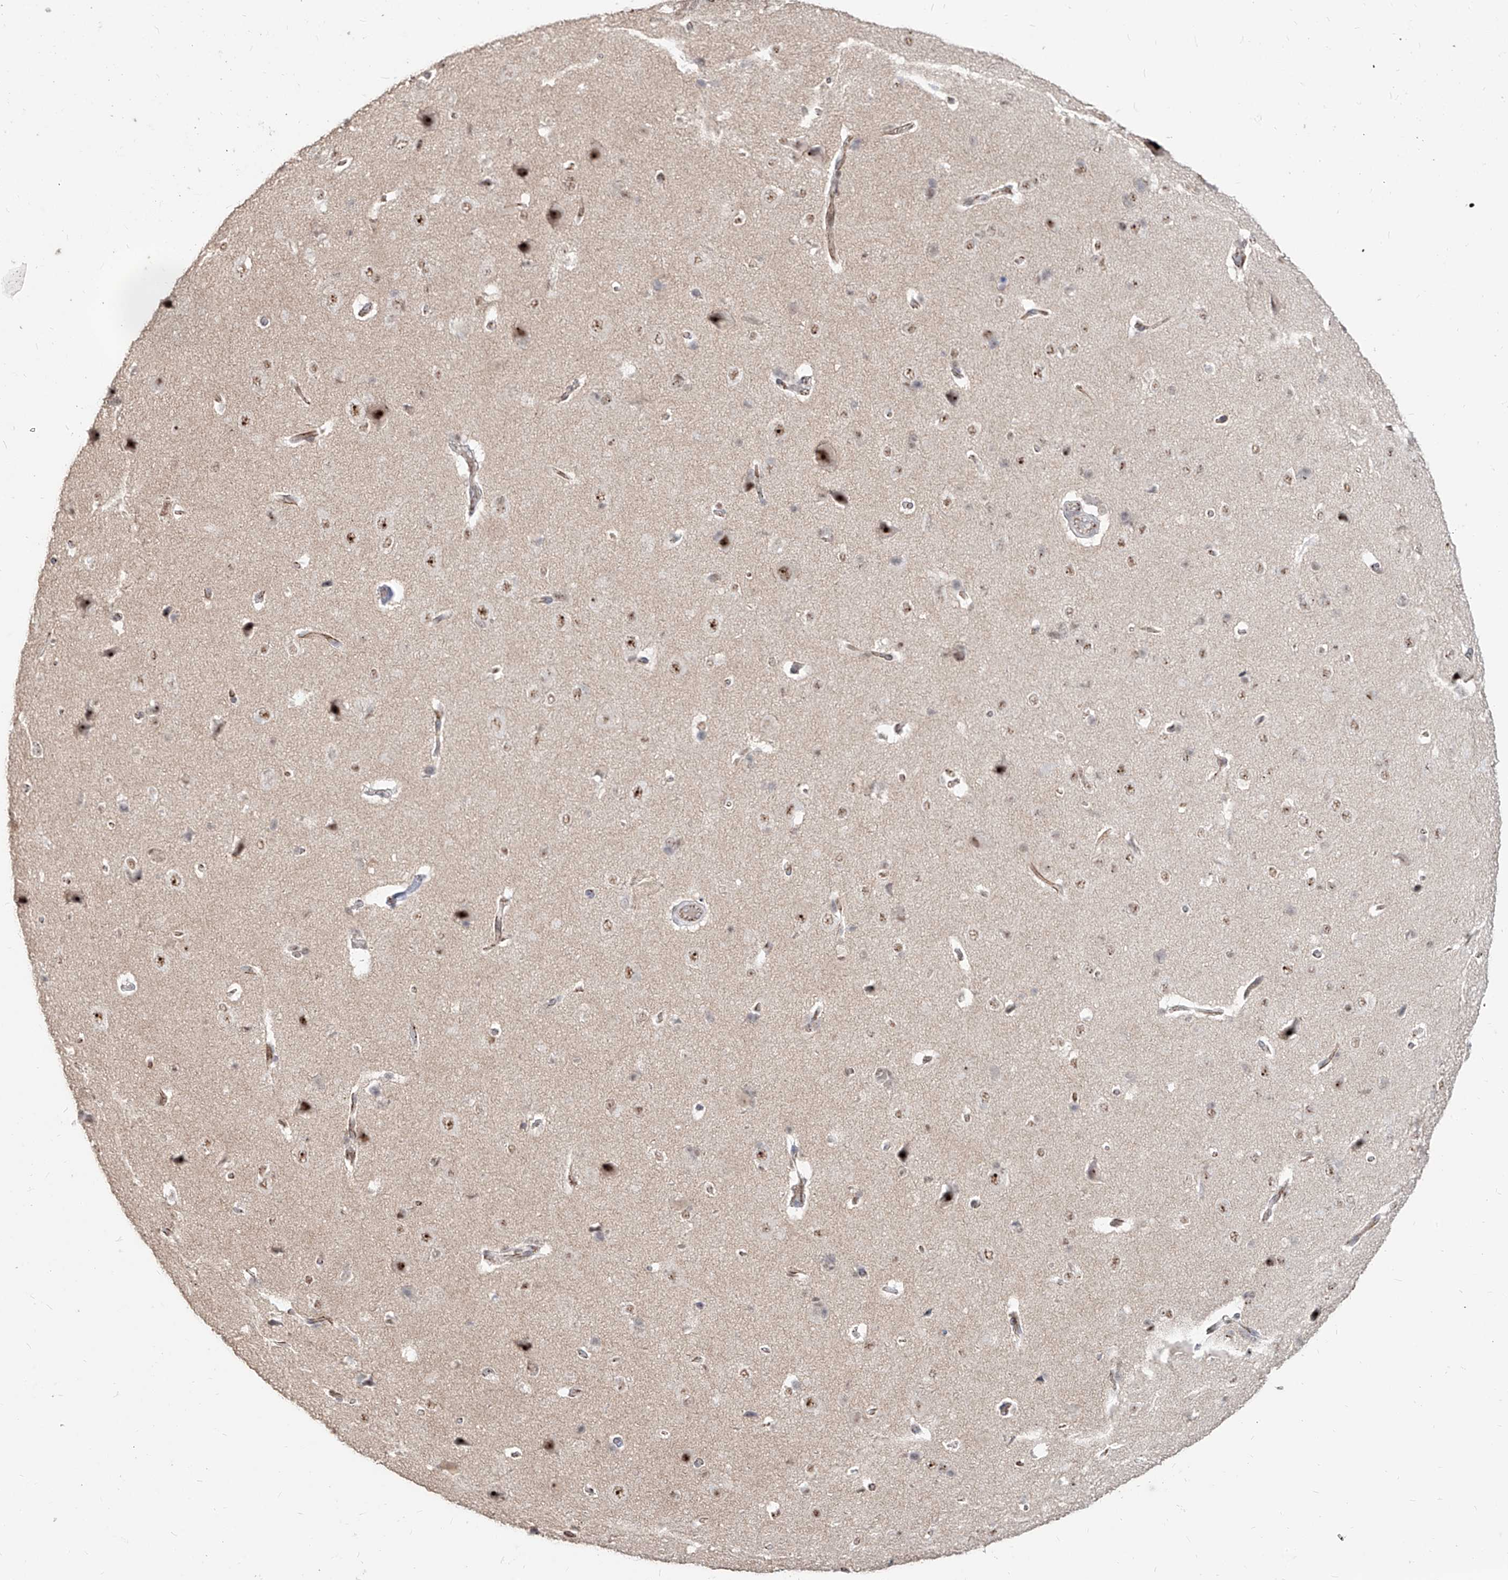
{"staining": {"intensity": "moderate", "quantity": "25%-75%", "location": "cytoplasmic/membranous"}, "tissue": "cerebral cortex", "cell_type": "Endothelial cells", "image_type": "normal", "snomed": [{"axis": "morphology", "description": "Normal tissue, NOS"}, {"axis": "topography", "description": "Cerebral cortex"}], "caption": "Immunohistochemical staining of normal cerebral cortex shows moderate cytoplasmic/membranous protein staining in approximately 25%-75% of endothelial cells.", "gene": "ZNF710", "patient": {"sex": "male", "age": 62}}